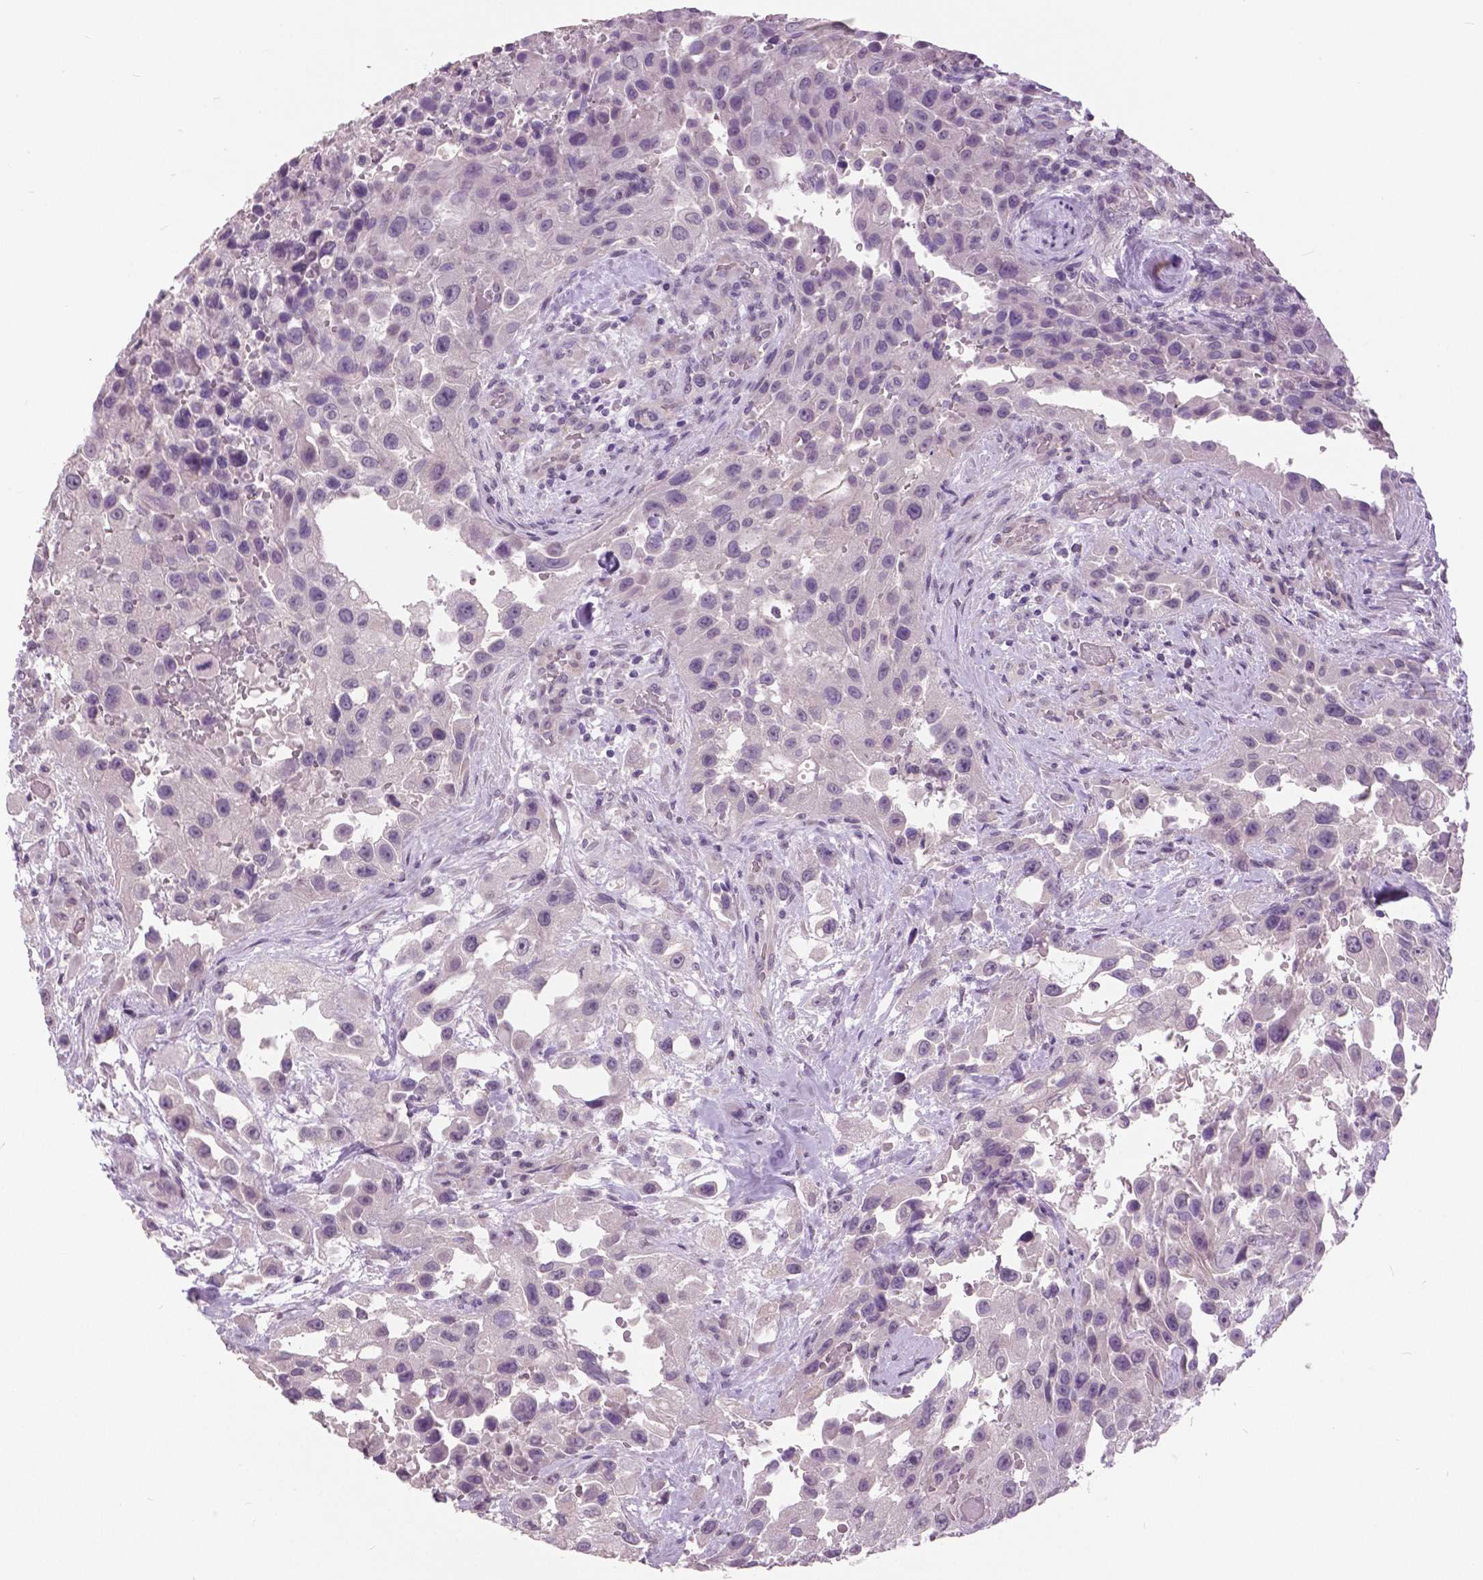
{"staining": {"intensity": "negative", "quantity": "none", "location": "none"}, "tissue": "urothelial cancer", "cell_type": "Tumor cells", "image_type": "cancer", "snomed": [{"axis": "morphology", "description": "Urothelial carcinoma, High grade"}, {"axis": "topography", "description": "Urinary bladder"}], "caption": "Immunohistochemistry of urothelial cancer displays no expression in tumor cells. The staining is performed using DAB brown chromogen with nuclei counter-stained in using hematoxylin.", "gene": "GRIN2A", "patient": {"sex": "male", "age": 79}}